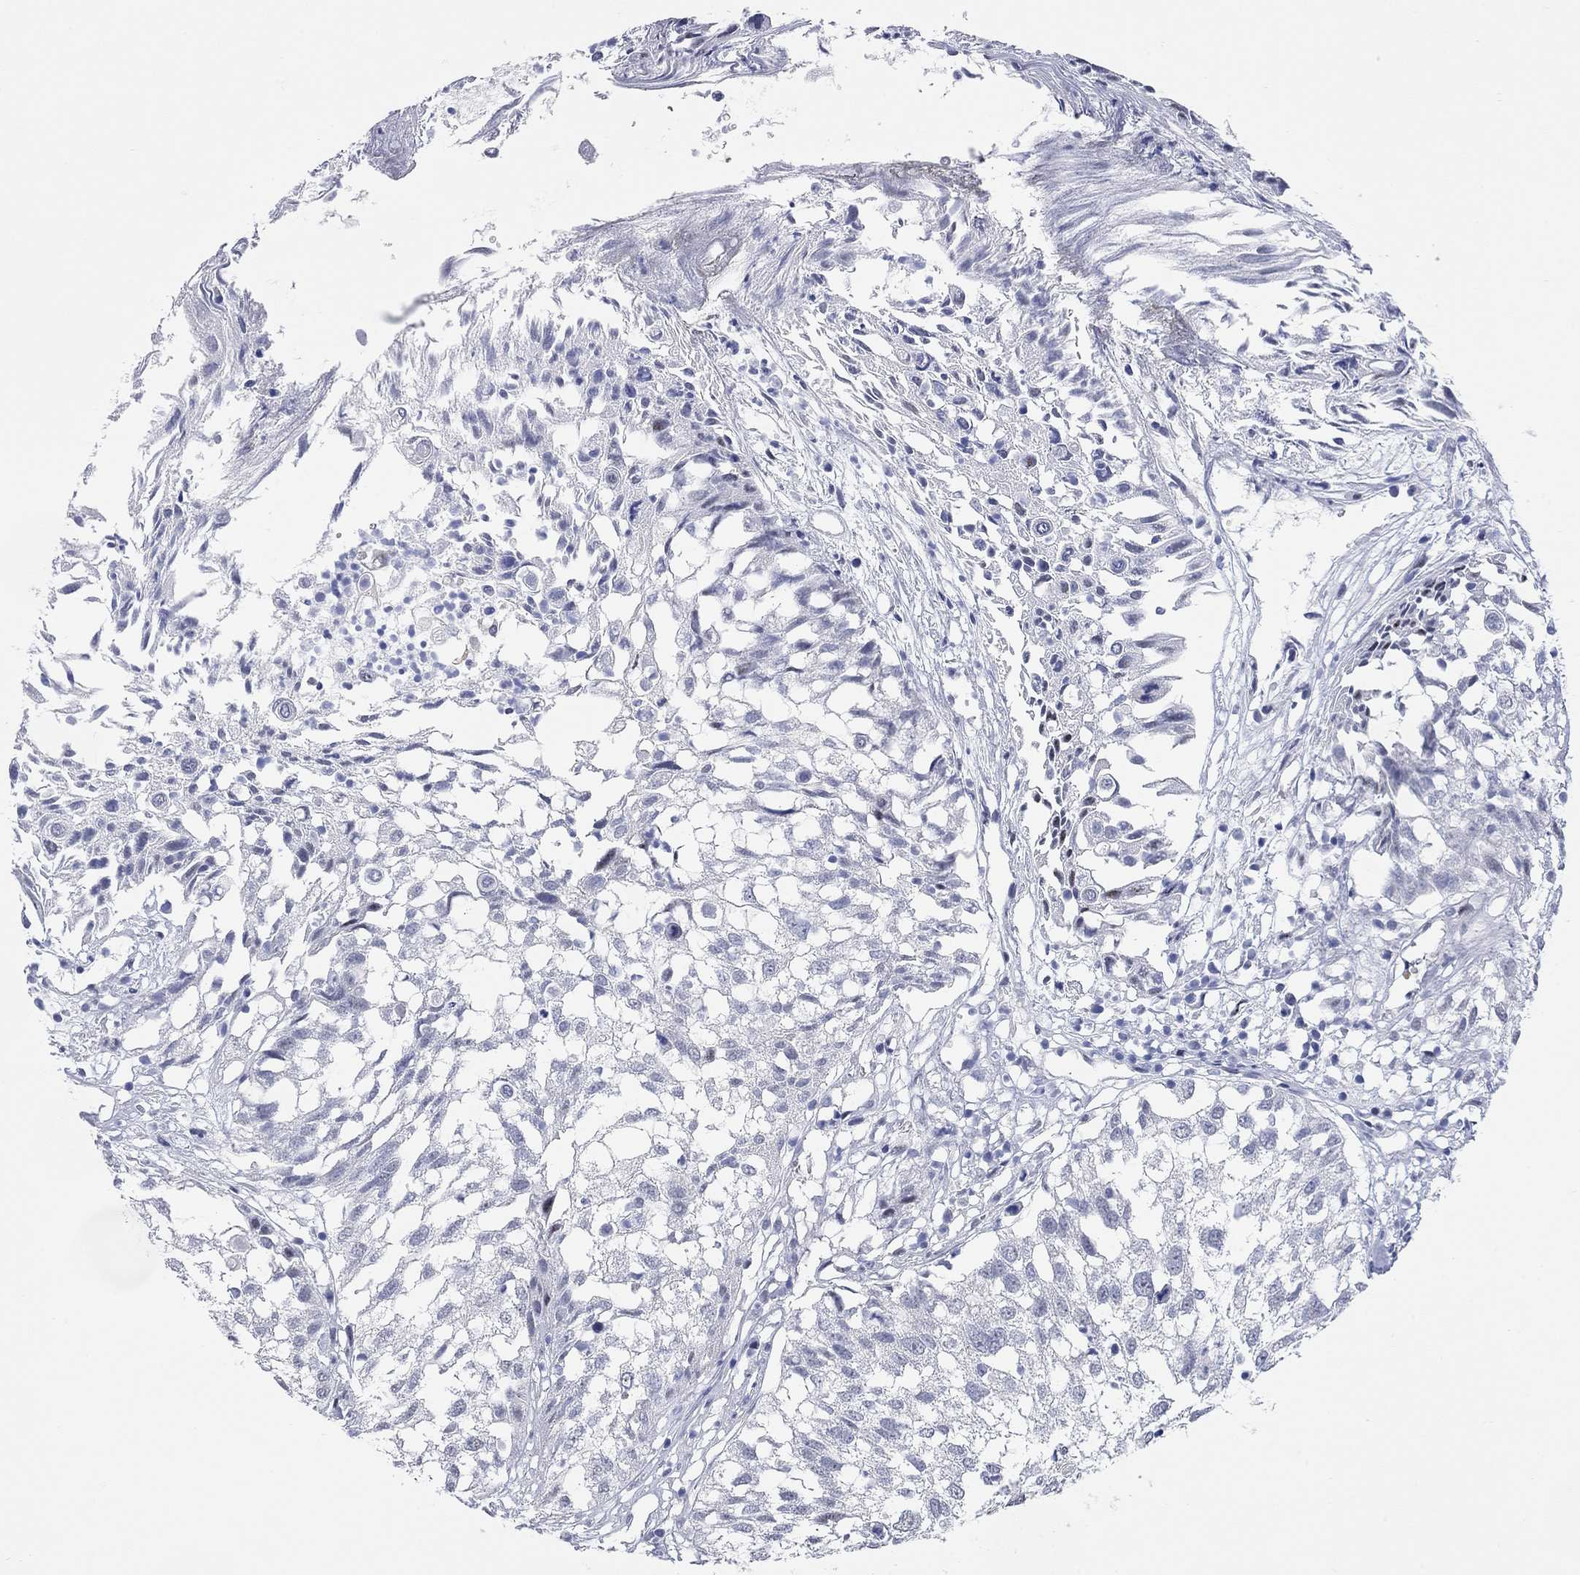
{"staining": {"intensity": "negative", "quantity": "none", "location": "none"}, "tissue": "urothelial cancer", "cell_type": "Tumor cells", "image_type": "cancer", "snomed": [{"axis": "morphology", "description": "Urothelial carcinoma, High grade"}, {"axis": "topography", "description": "Urinary bladder"}], "caption": "A micrograph of human urothelial cancer is negative for staining in tumor cells.", "gene": "WASF3", "patient": {"sex": "female", "age": 79}}